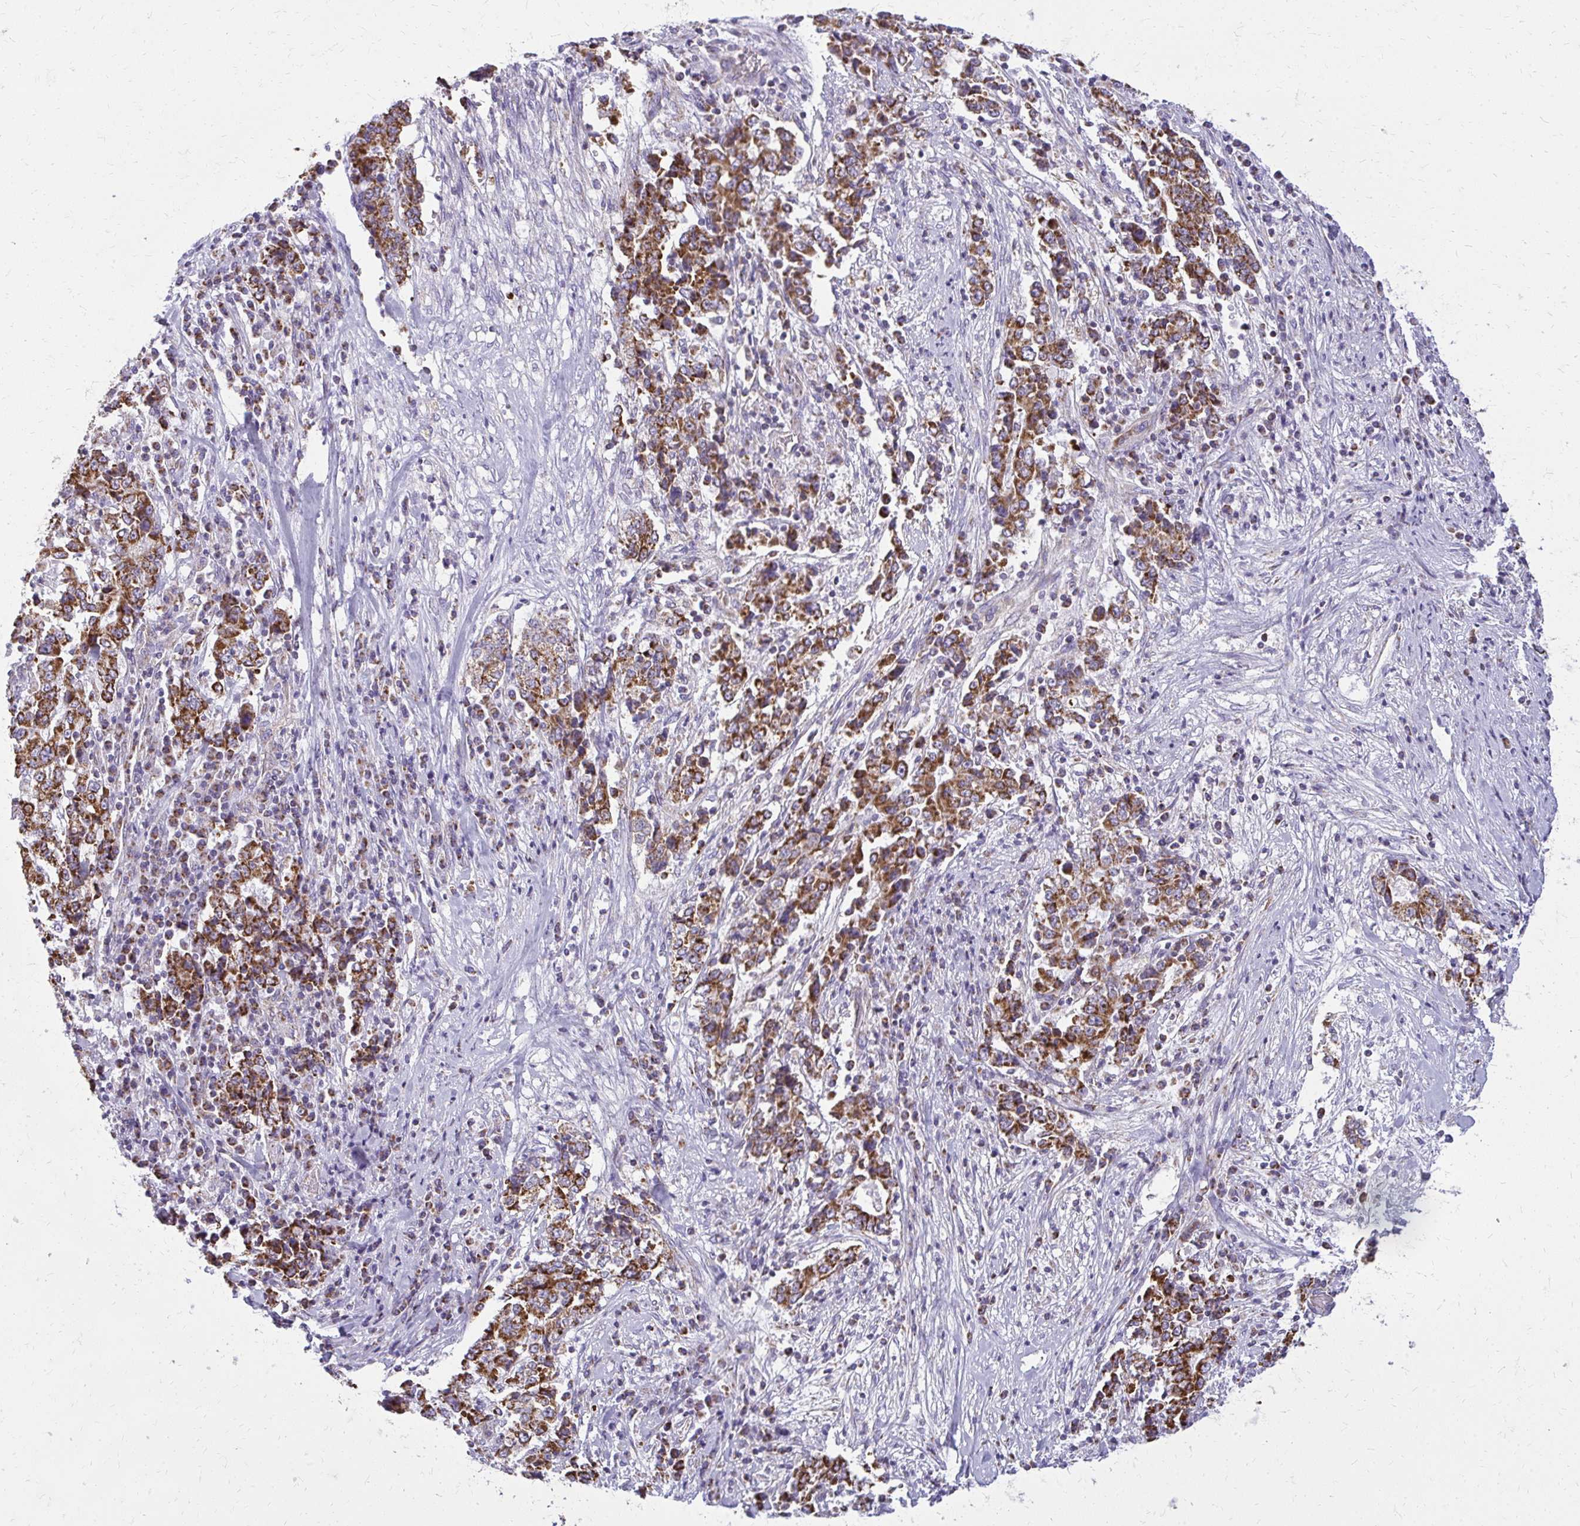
{"staining": {"intensity": "strong", "quantity": ">75%", "location": "cytoplasmic/membranous"}, "tissue": "stomach cancer", "cell_type": "Tumor cells", "image_type": "cancer", "snomed": [{"axis": "morphology", "description": "Normal tissue, NOS"}, {"axis": "morphology", "description": "Adenocarcinoma, NOS"}, {"axis": "topography", "description": "Stomach, upper"}, {"axis": "topography", "description": "Stomach"}], "caption": "Protein expression analysis of adenocarcinoma (stomach) shows strong cytoplasmic/membranous positivity in approximately >75% of tumor cells. (brown staining indicates protein expression, while blue staining denotes nuclei).", "gene": "IFIT1", "patient": {"sex": "male", "age": 59}}